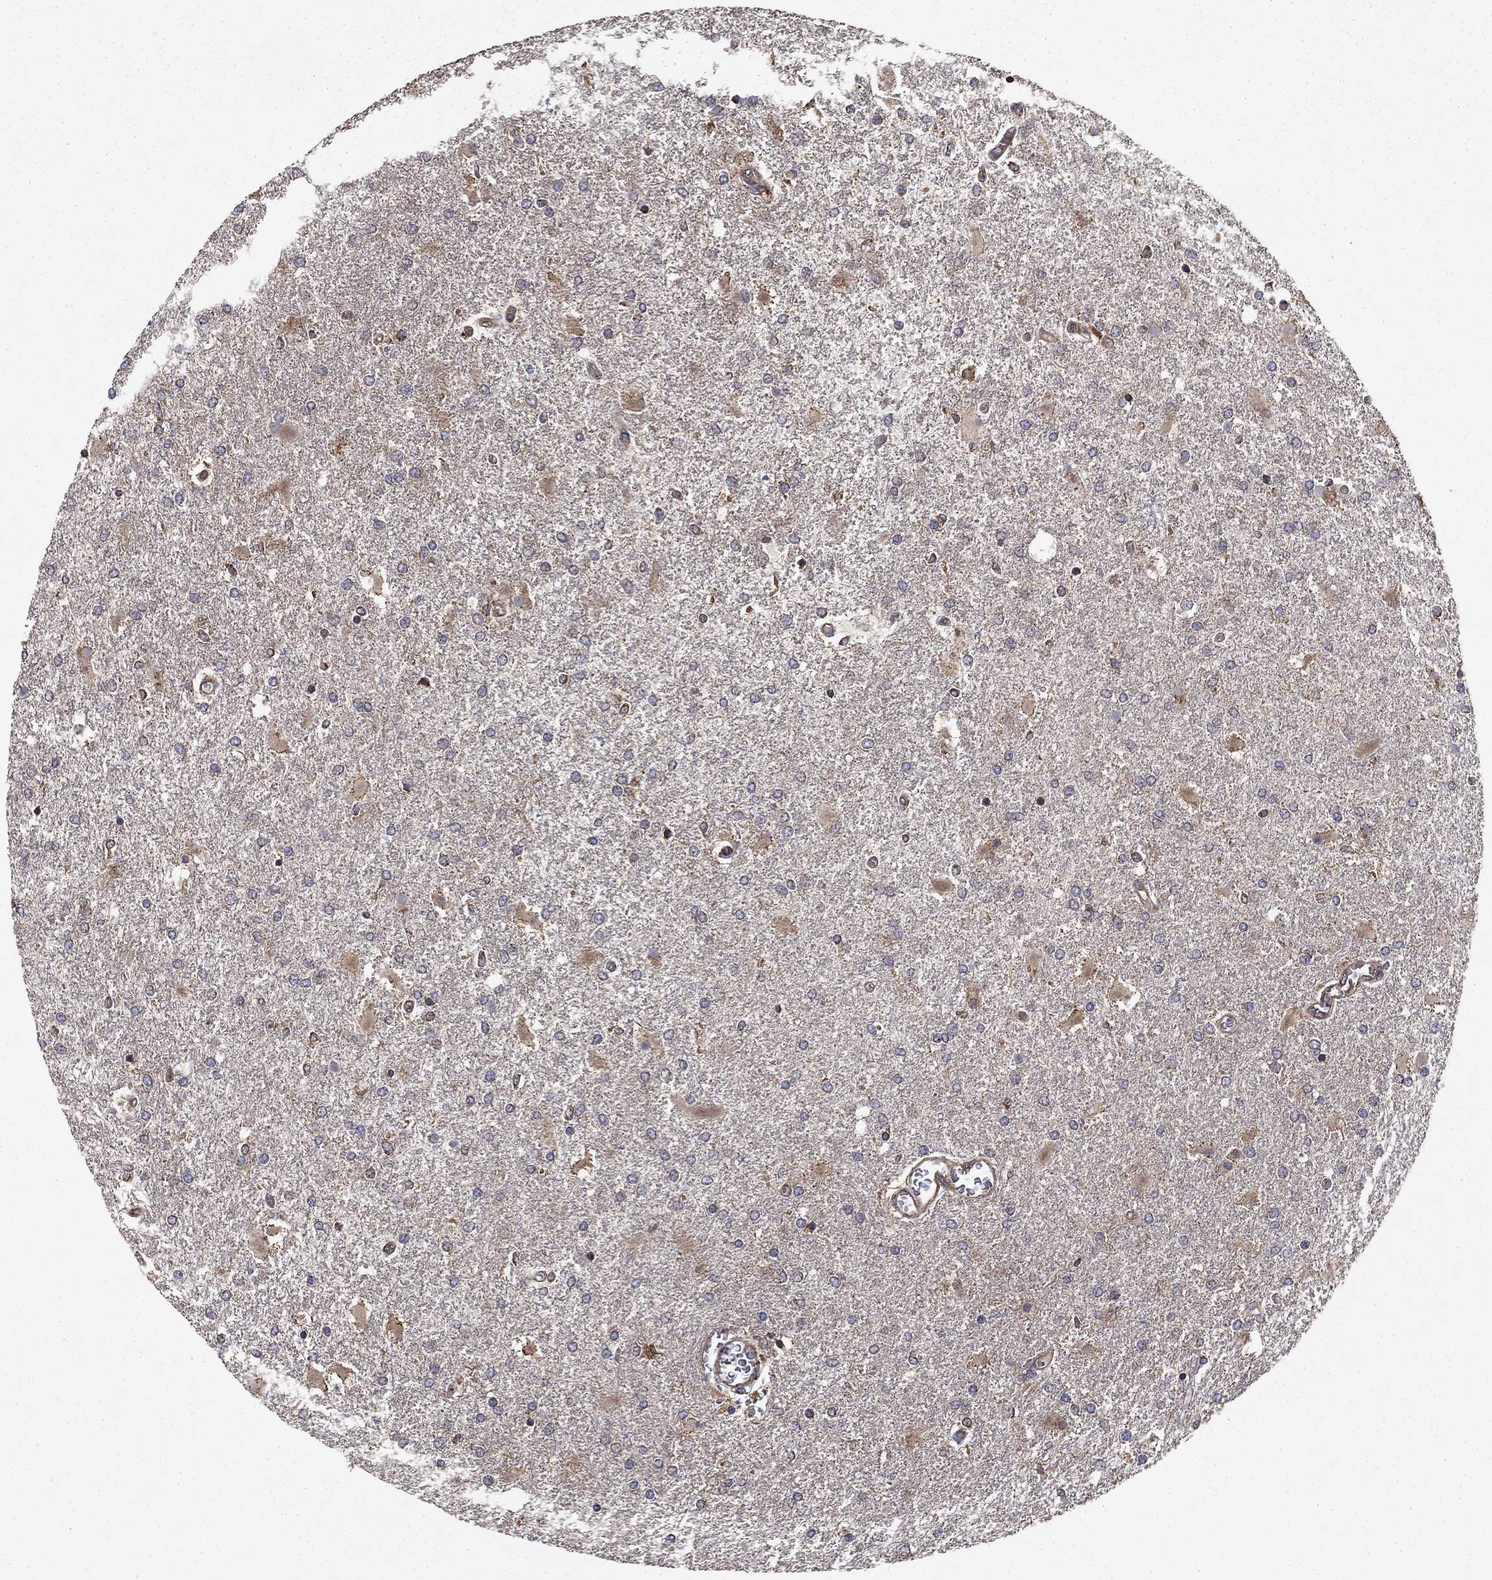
{"staining": {"intensity": "moderate", "quantity": "<25%", "location": "nuclear"}, "tissue": "glioma", "cell_type": "Tumor cells", "image_type": "cancer", "snomed": [{"axis": "morphology", "description": "Glioma, malignant, High grade"}, {"axis": "topography", "description": "Cerebral cortex"}], "caption": "This is an image of immunohistochemistry staining of glioma, which shows moderate expression in the nuclear of tumor cells.", "gene": "BABAM2", "patient": {"sex": "male", "age": 79}}